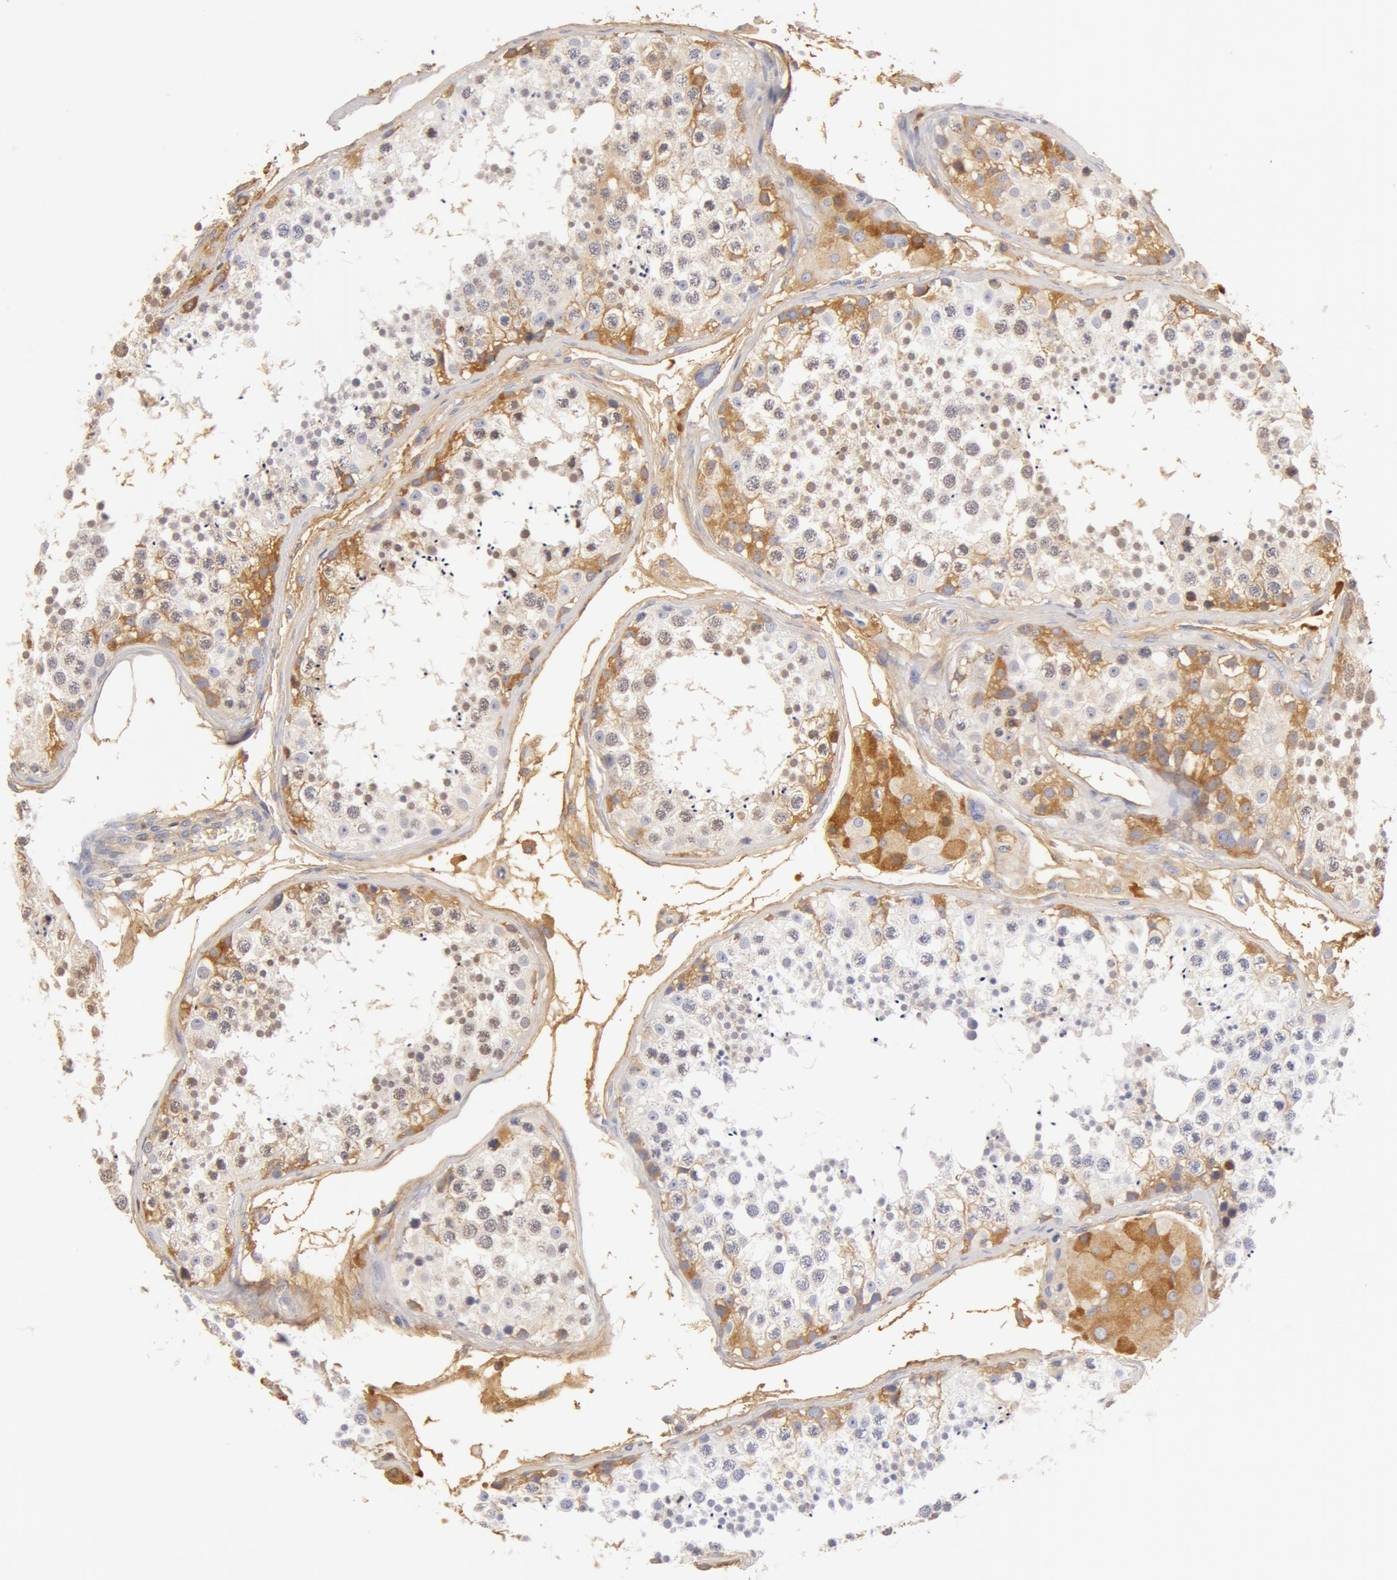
{"staining": {"intensity": "weak", "quantity": "25%-75%", "location": "cytoplasmic/membranous,nuclear"}, "tissue": "testis", "cell_type": "Cells in seminiferous ducts", "image_type": "normal", "snomed": [{"axis": "morphology", "description": "Normal tissue, NOS"}, {"axis": "topography", "description": "Testis"}], "caption": "A histopathology image of human testis stained for a protein displays weak cytoplasmic/membranous,nuclear brown staining in cells in seminiferous ducts. The staining is performed using DAB (3,3'-diaminobenzidine) brown chromogen to label protein expression. The nuclei are counter-stained blue using hematoxylin.", "gene": "GC", "patient": {"sex": "male", "age": 57}}